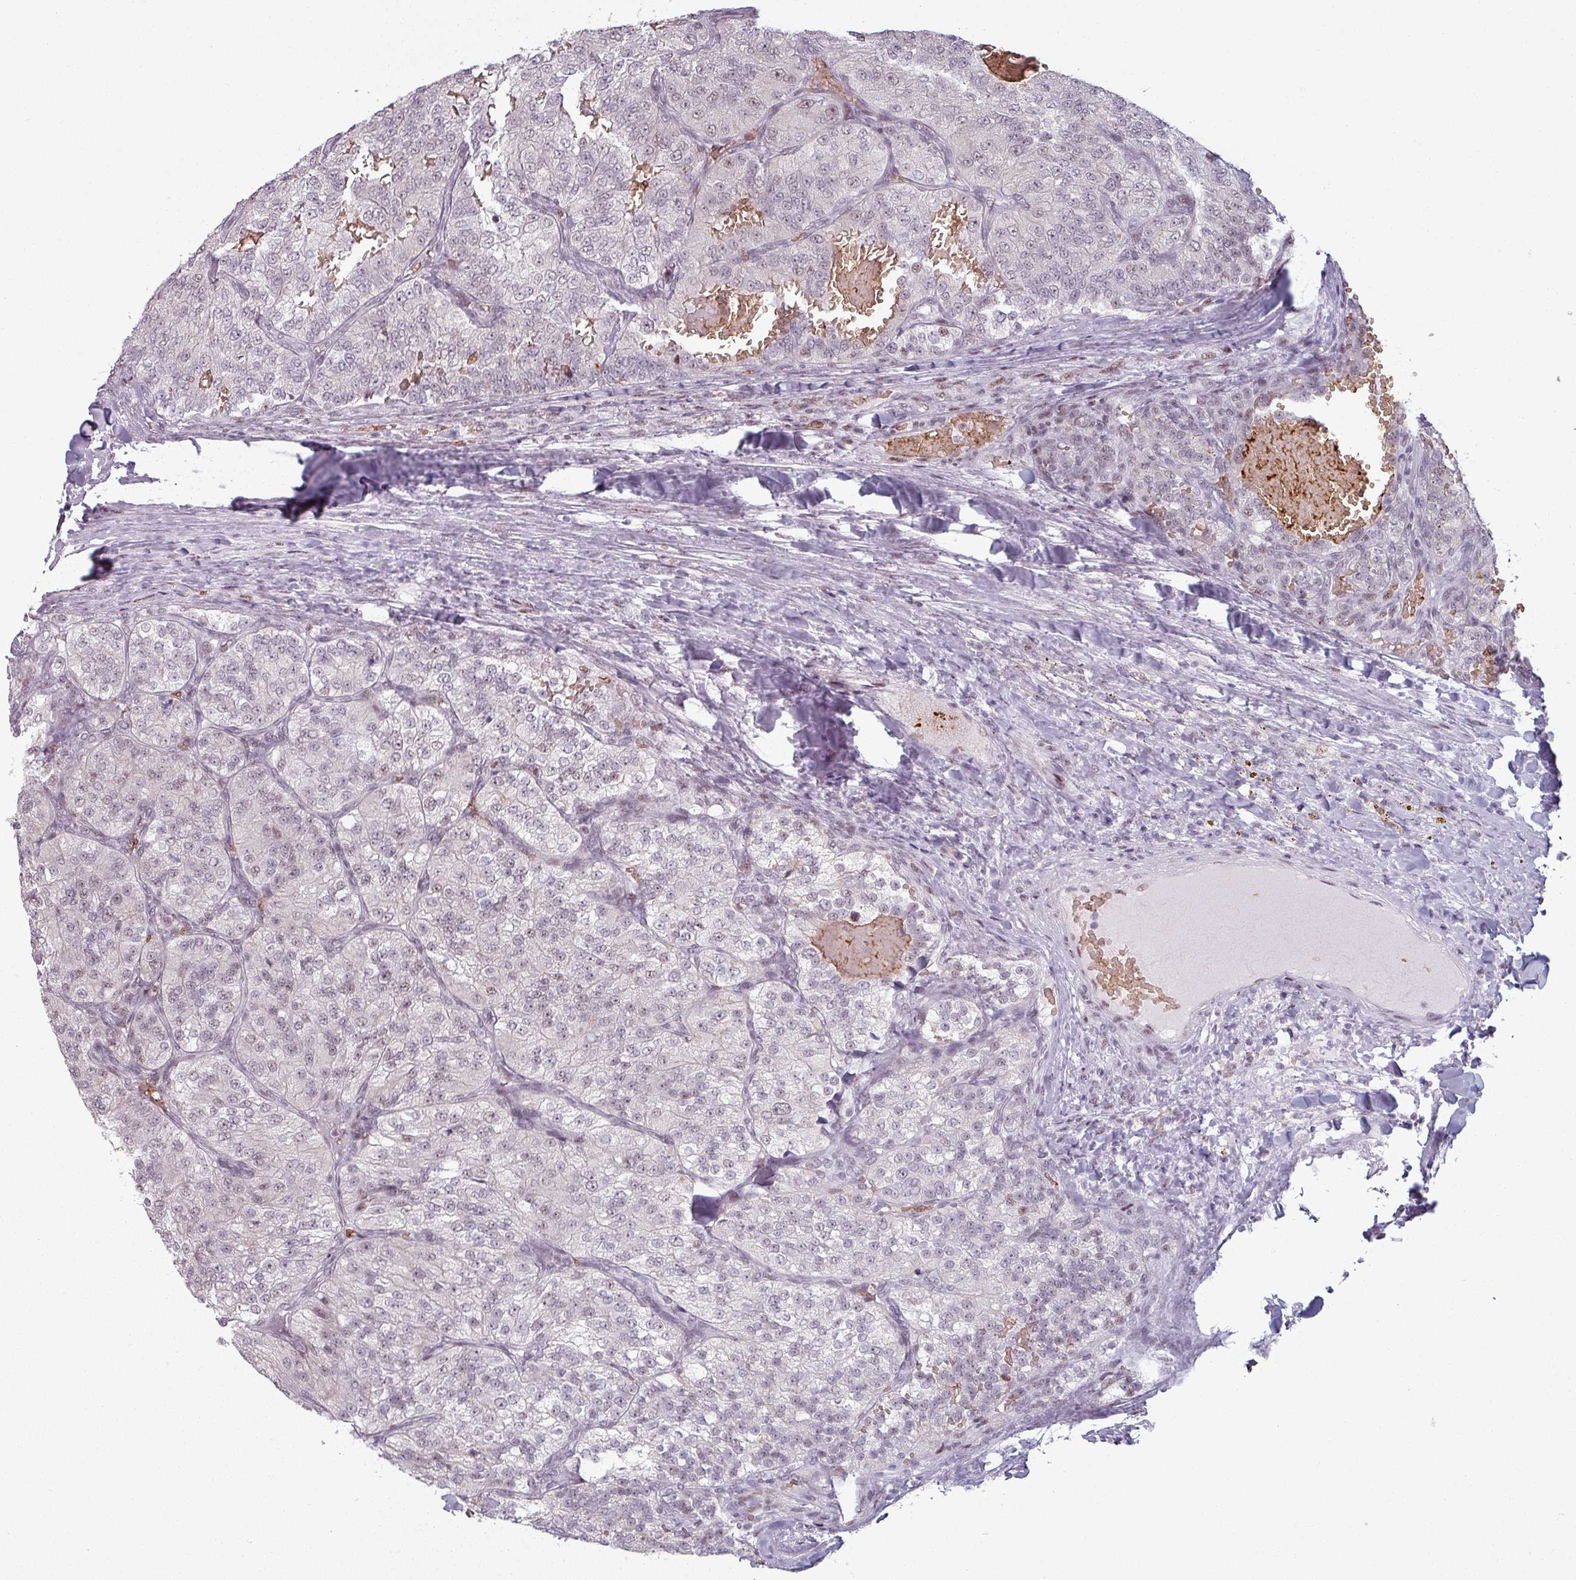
{"staining": {"intensity": "weak", "quantity": "<25%", "location": "nuclear"}, "tissue": "renal cancer", "cell_type": "Tumor cells", "image_type": "cancer", "snomed": [{"axis": "morphology", "description": "Adenocarcinoma, NOS"}, {"axis": "topography", "description": "Kidney"}], "caption": "Immunohistochemistry (IHC) of adenocarcinoma (renal) shows no staining in tumor cells.", "gene": "NCOR1", "patient": {"sex": "female", "age": 63}}